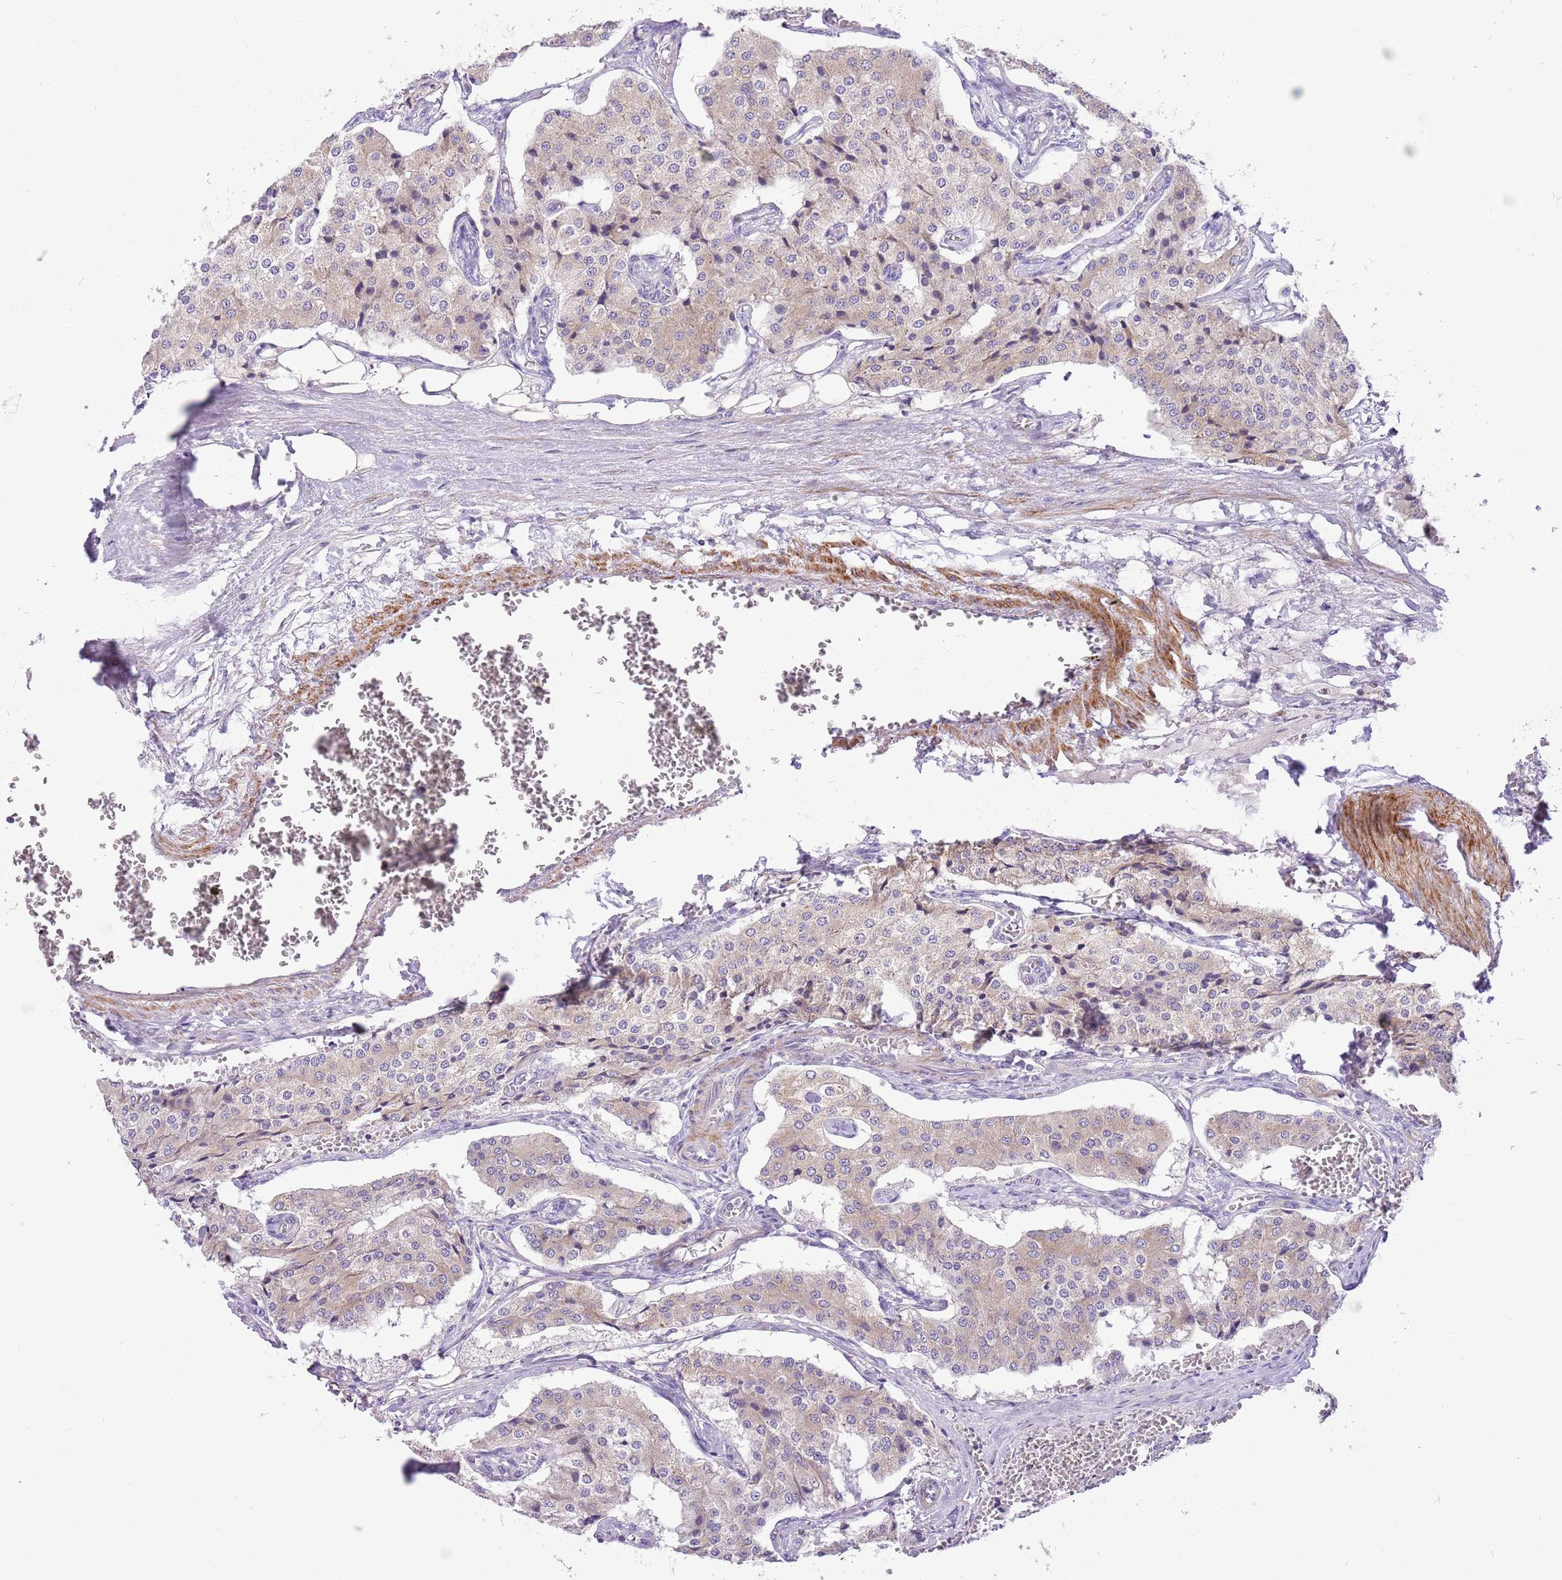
{"staining": {"intensity": "weak", "quantity": "25%-75%", "location": "cytoplasmic/membranous"}, "tissue": "carcinoid", "cell_type": "Tumor cells", "image_type": "cancer", "snomed": [{"axis": "morphology", "description": "Carcinoid, malignant, NOS"}, {"axis": "topography", "description": "Colon"}], "caption": "The photomicrograph exhibits a brown stain indicating the presence of a protein in the cytoplasmic/membranous of tumor cells in carcinoid.", "gene": "GLCE", "patient": {"sex": "female", "age": 52}}